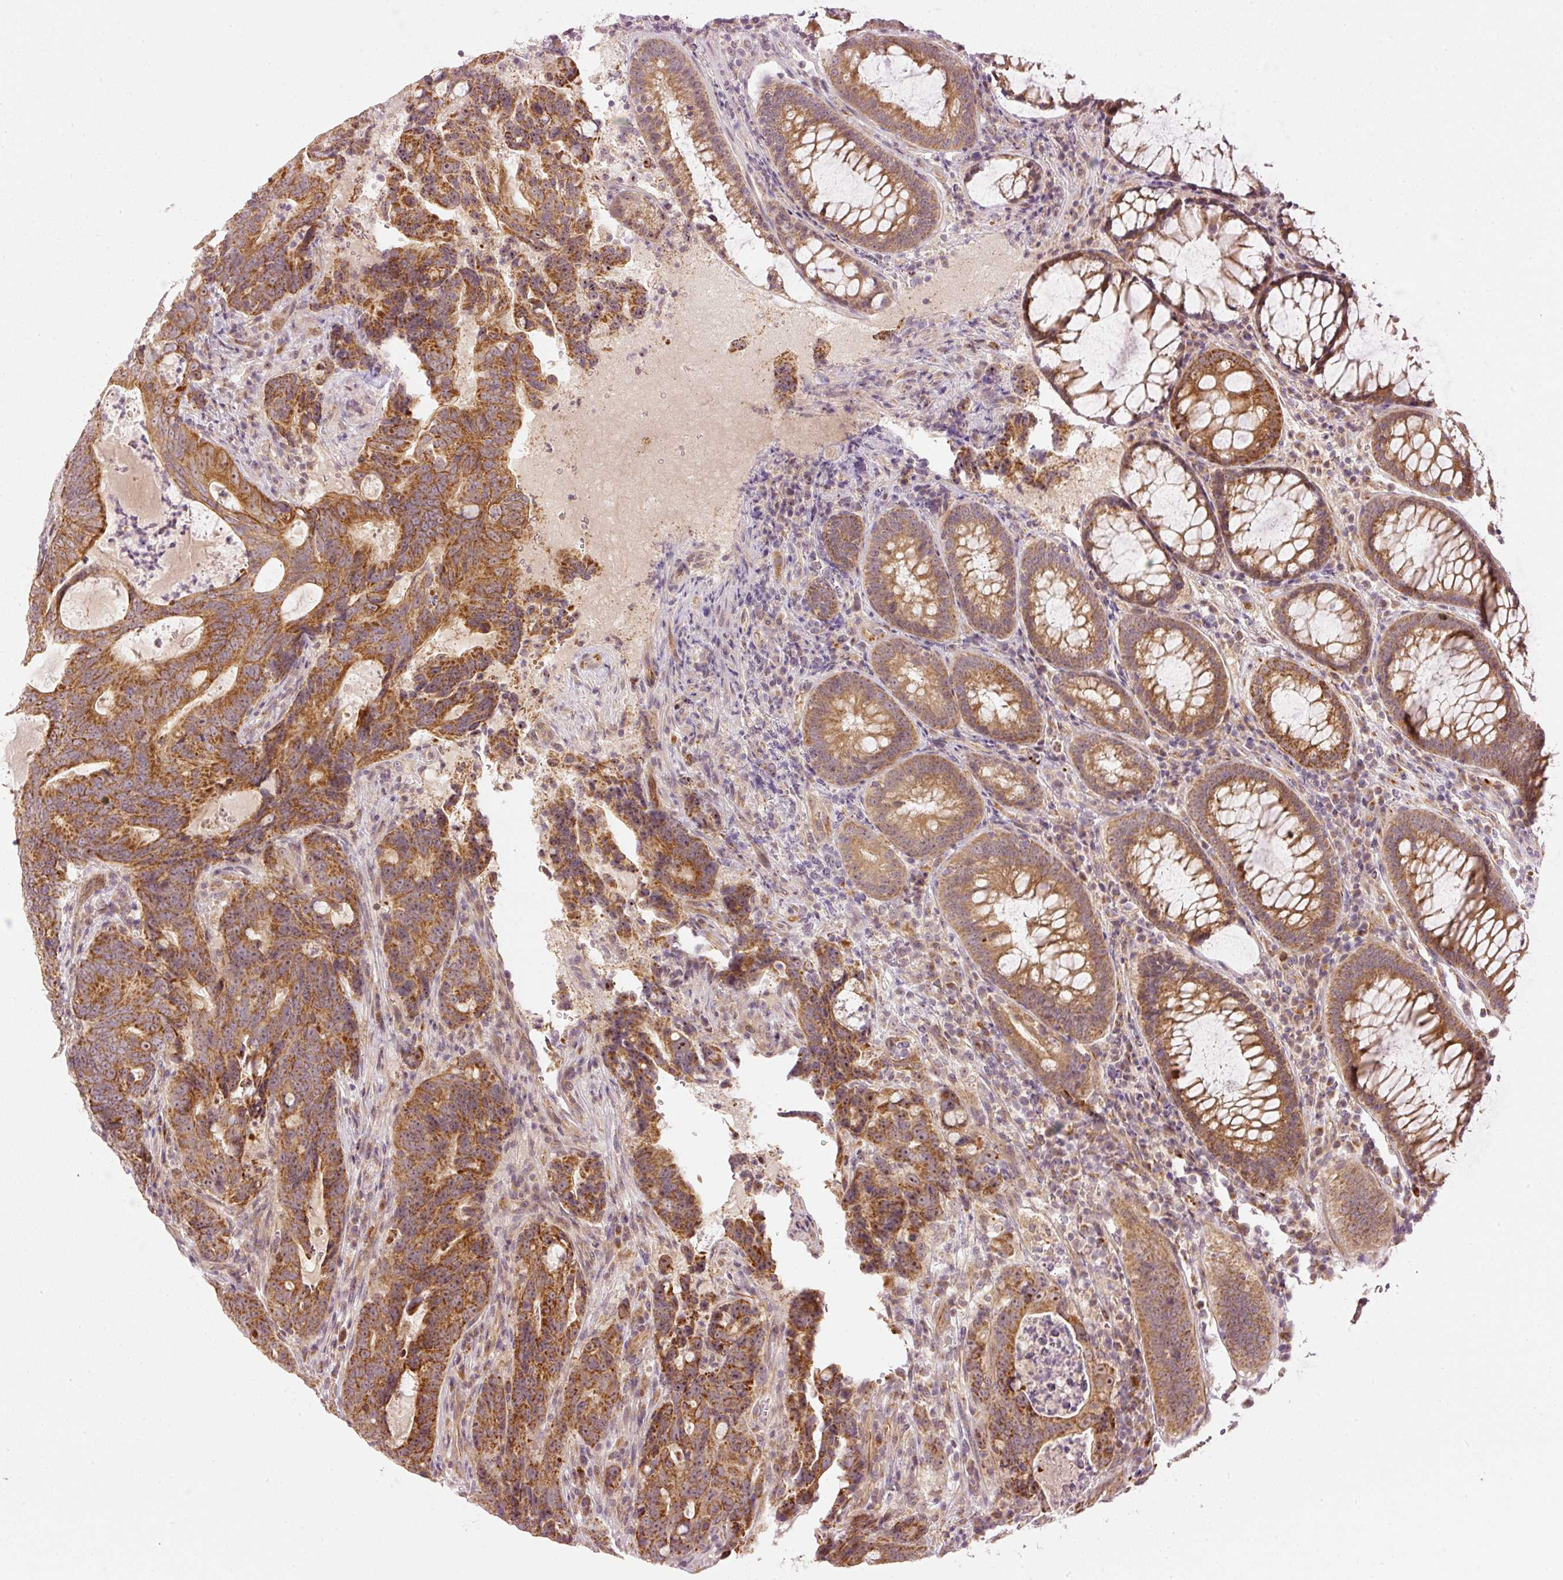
{"staining": {"intensity": "strong", "quantity": ">75%", "location": "cytoplasmic/membranous"}, "tissue": "colorectal cancer", "cell_type": "Tumor cells", "image_type": "cancer", "snomed": [{"axis": "morphology", "description": "Adenocarcinoma, NOS"}, {"axis": "topography", "description": "Colon"}], "caption": "IHC image of neoplastic tissue: adenocarcinoma (colorectal) stained using immunohistochemistry (IHC) demonstrates high levels of strong protein expression localized specifically in the cytoplasmic/membranous of tumor cells, appearing as a cytoplasmic/membranous brown color.", "gene": "CDC20B", "patient": {"sex": "female", "age": 82}}